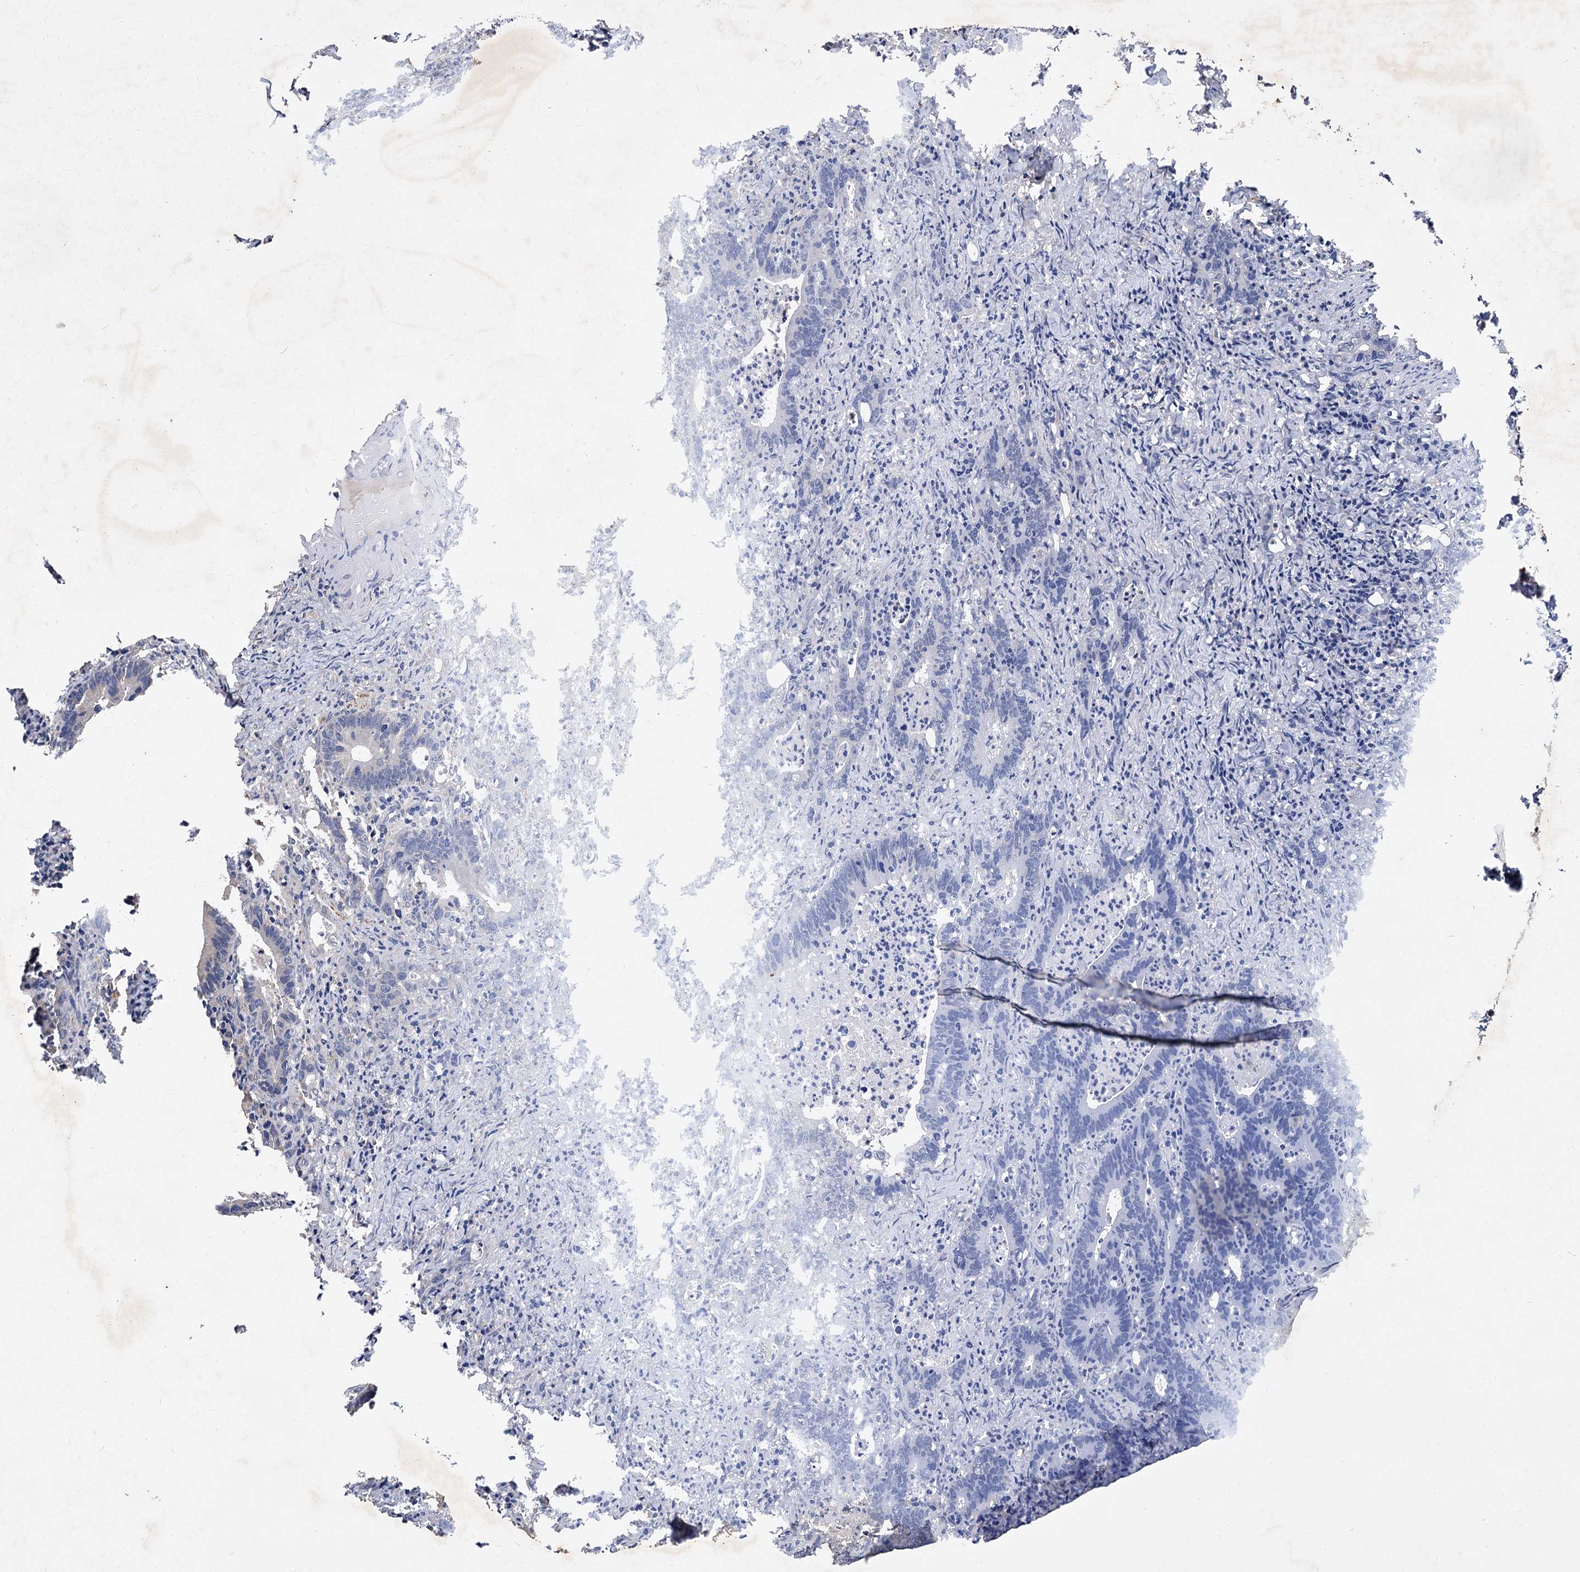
{"staining": {"intensity": "negative", "quantity": "none", "location": "none"}, "tissue": "colorectal cancer", "cell_type": "Tumor cells", "image_type": "cancer", "snomed": [{"axis": "morphology", "description": "Adenocarcinoma, NOS"}, {"axis": "topography", "description": "Colon"}], "caption": "Protein analysis of colorectal cancer shows no significant staining in tumor cells.", "gene": "MBD6", "patient": {"sex": "female", "age": 75}}